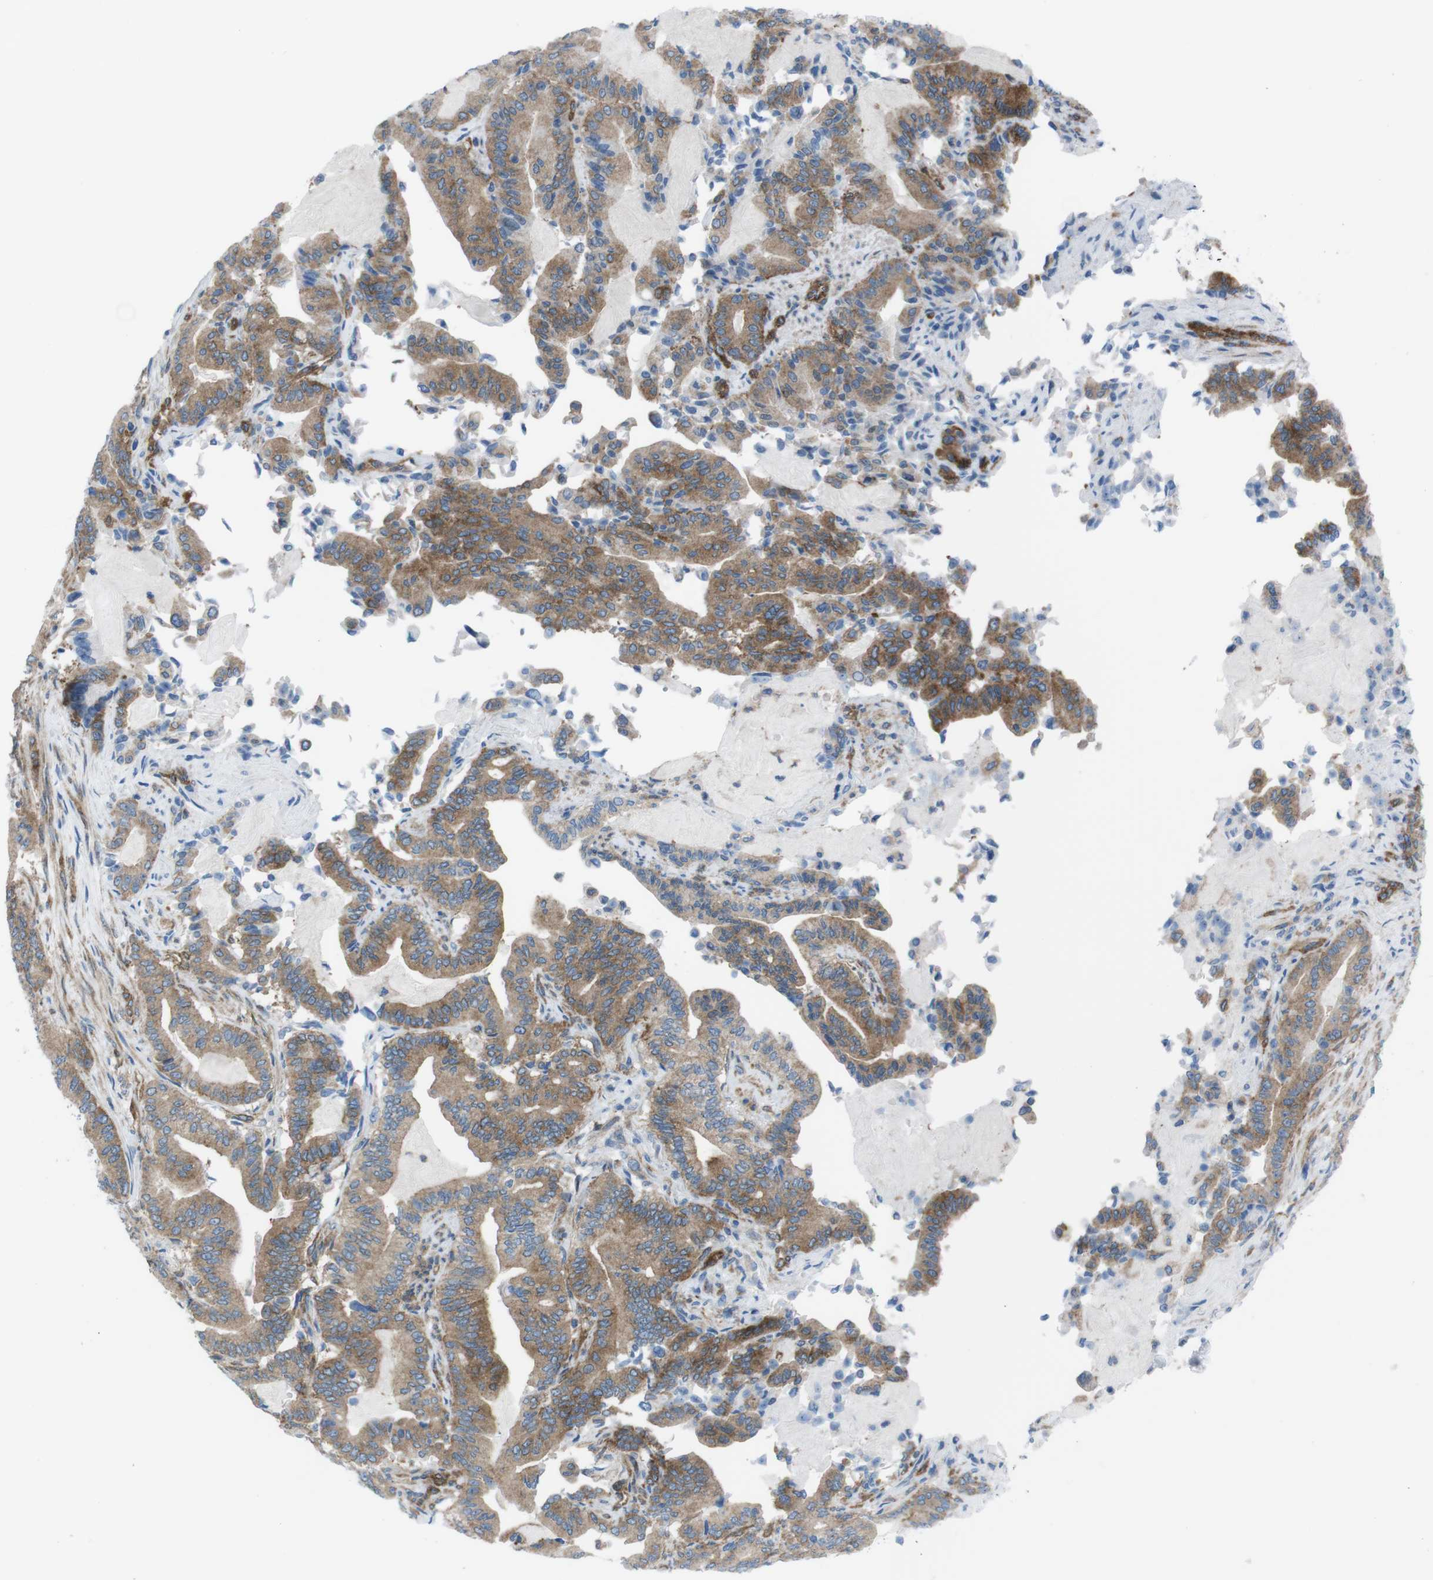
{"staining": {"intensity": "moderate", "quantity": ">75%", "location": "cytoplasmic/membranous"}, "tissue": "pancreatic cancer", "cell_type": "Tumor cells", "image_type": "cancer", "snomed": [{"axis": "morphology", "description": "Normal tissue, NOS"}, {"axis": "morphology", "description": "Adenocarcinoma, NOS"}, {"axis": "topography", "description": "Pancreas"}], "caption": "Human pancreatic cancer stained with a protein marker displays moderate staining in tumor cells.", "gene": "DIAPH2", "patient": {"sex": "male", "age": 63}}